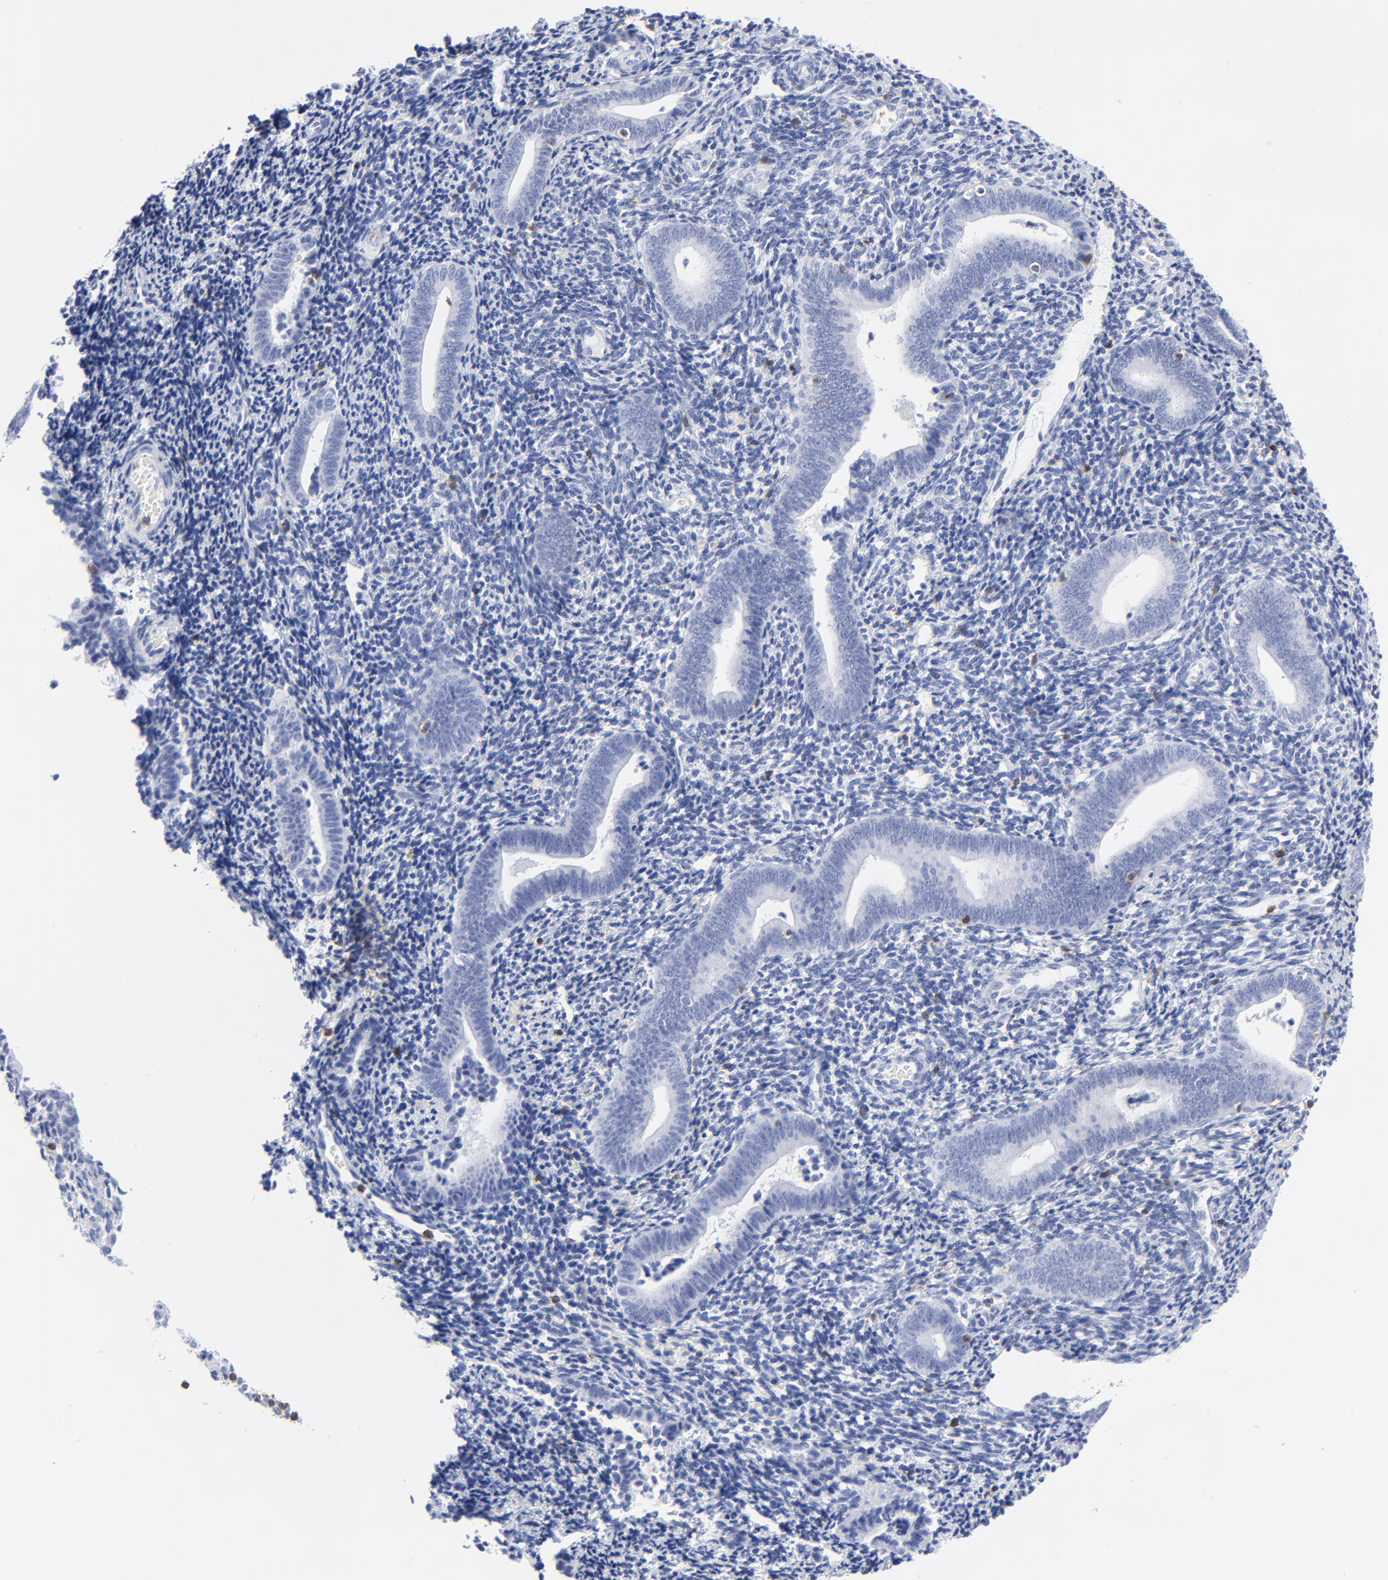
{"staining": {"intensity": "negative", "quantity": "none", "location": "none"}, "tissue": "endometrium", "cell_type": "Cells in endometrial stroma", "image_type": "normal", "snomed": [{"axis": "morphology", "description": "Normal tissue, NOS"}, {"axis": "topography", "description": "Uterus"}, {"axis": "topography", "description": "Endometrium"}], "caption": "High power microscopy micrograph of an IHC histopathology image of unremarkable endometrium, revealing no significant expression in cells in endometrial stroma. (Immunohistochemistry (ihc), brightfield microscopy, high magnification).", "gene": "LCK", "patient": {"sex": "female", "age": 33}}